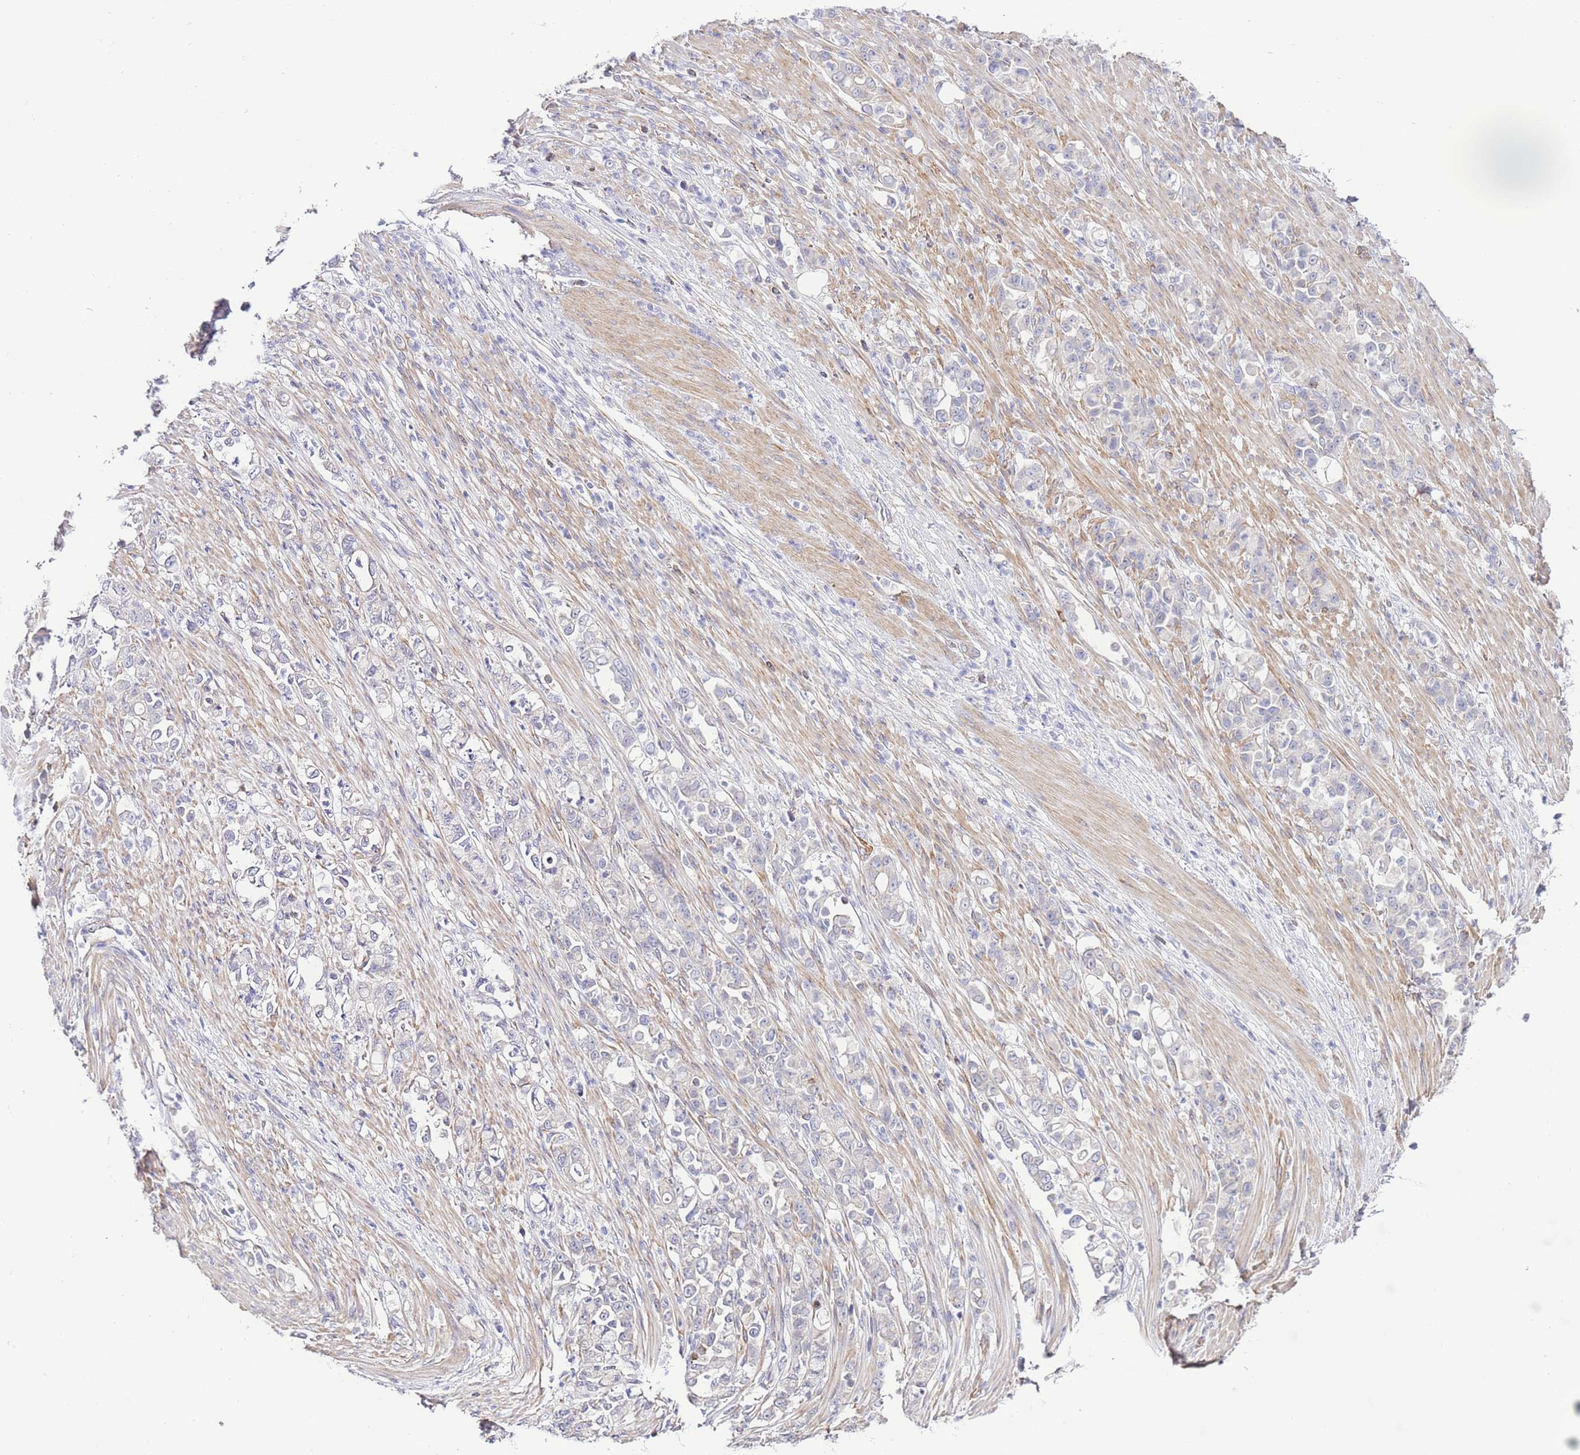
{"staining": {"intensity": "negative", "quantity": "none", "location": "none"}, "tissue": "stomach cancer", "cell_type": "Tumor cells", "image_type": "cancer", "snomed": [{"axis": "morphology", "description": "Normal tissue, NOS"}, {"axis": "morphology", "description": "Adenocarcinoma, NOS"}, {"axis": "topography", "description": "Stomach"}], "caption": "This micrograph is of stomach cancer (adenocarcinoma) stained with IHC to label a protein in brown with the nuclei are counter-stained blue. There is no positivity in tumor cells.", "gene": "PDCD7", "patient": {"sex": "female", "age": 79}}